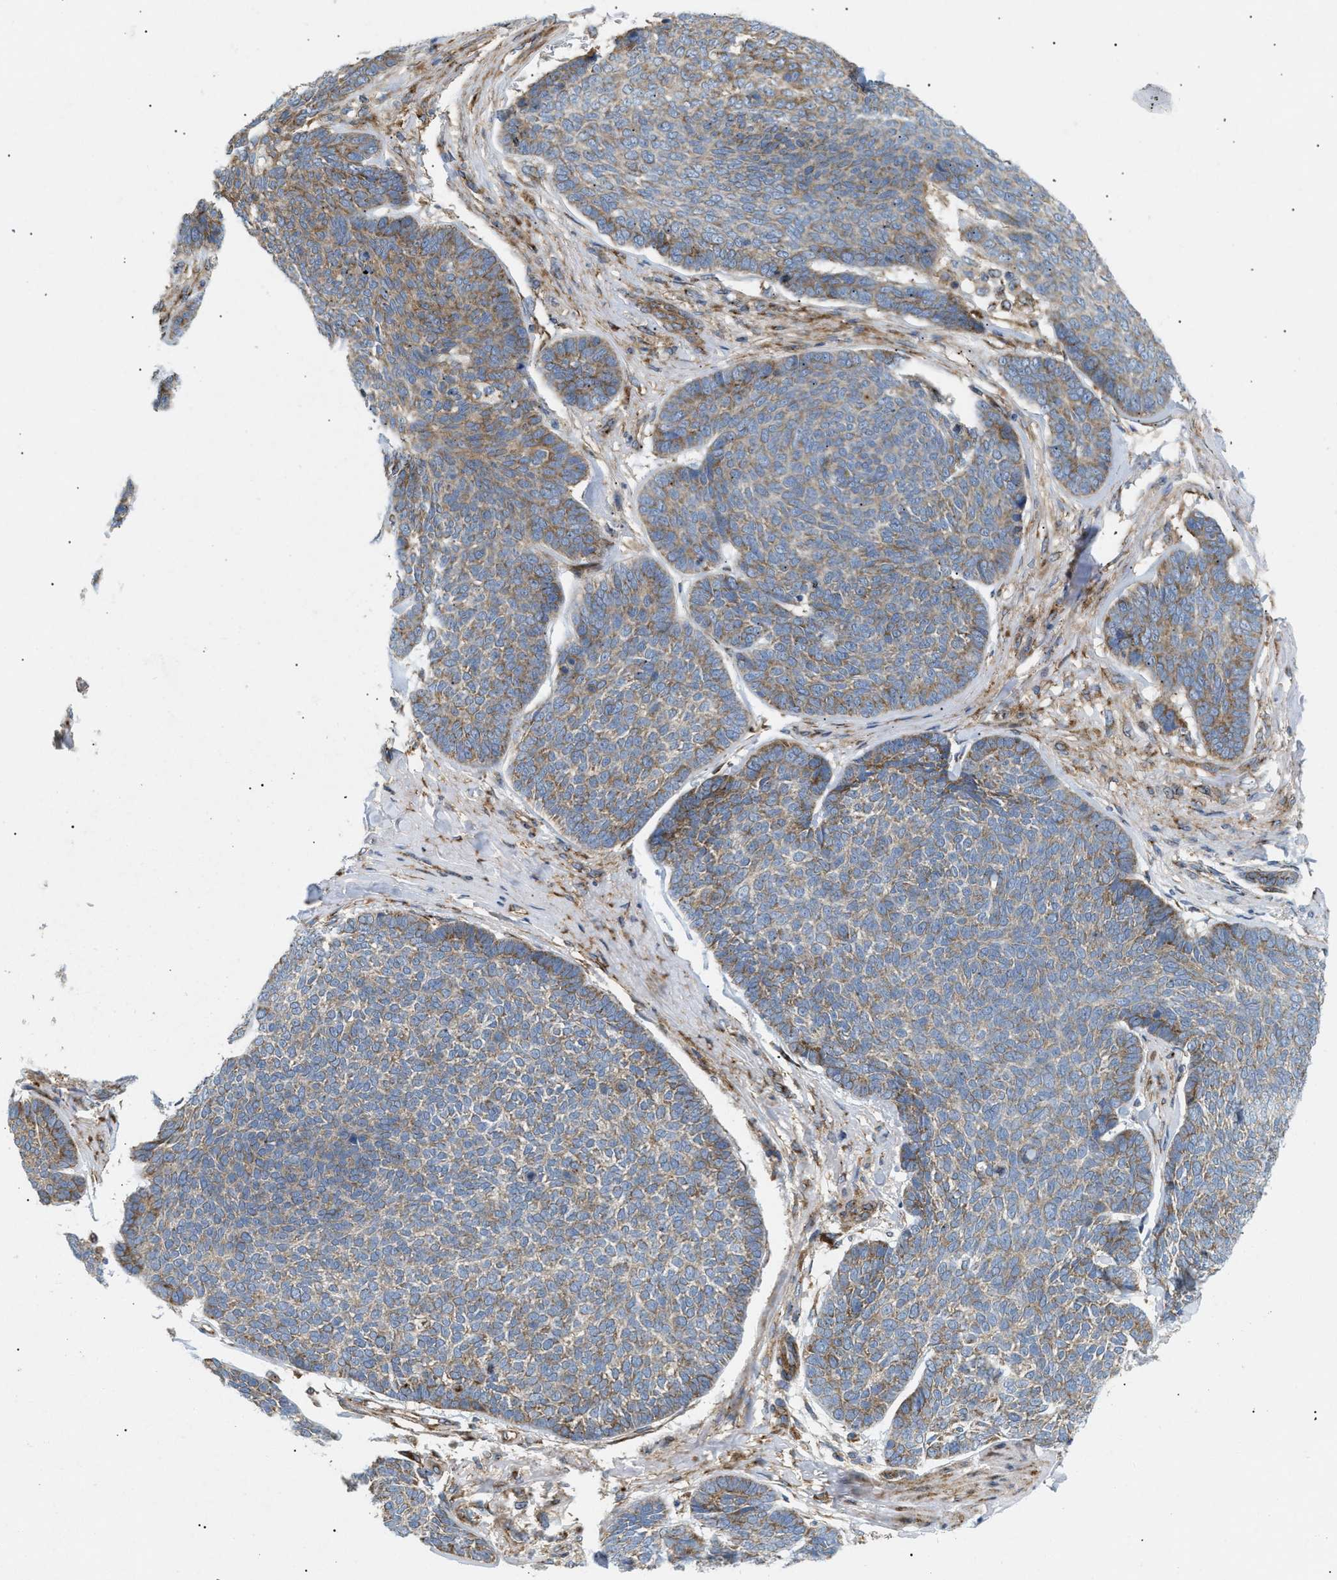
{"staining": {"intensity": "moderate", "quantity": ">75%", "location": "cytoplasmic/membranous"}, "tissue": "skin cancer", "cell_type": "Tumor cells", "image_type": "cancer", "snomed": [{"axis": "morphology", "description": "Basal cell carcinoma"}, {"axis": "topography", "description": "Skin"}], "caption": "Skin basal cell carcinoma stained for a protein demonstrates moderate cytoplasmic/membranous positivity in tumor cells.", "gene": "DCTN4", "patient": {"sex": "male", "age": 84}}